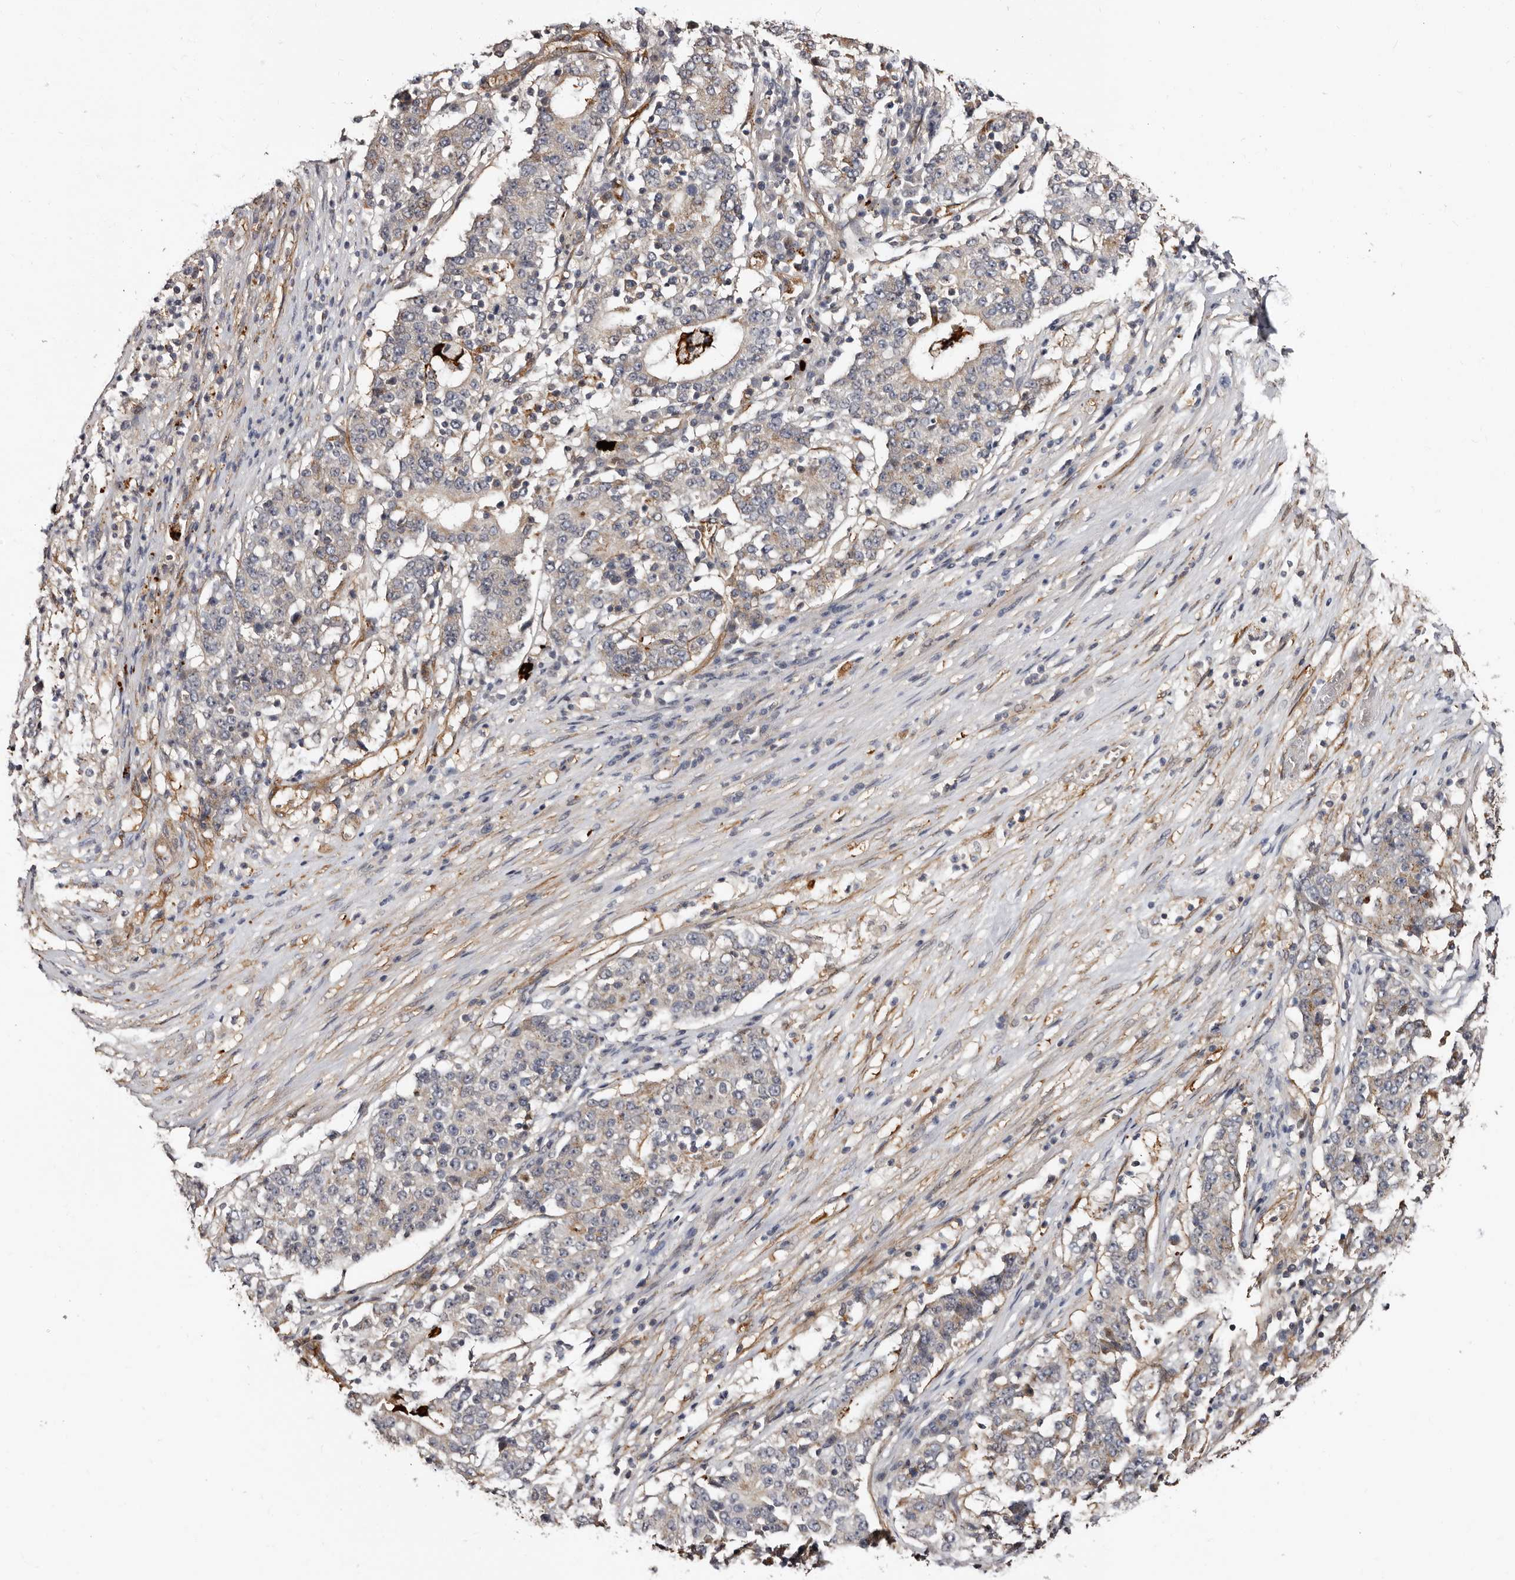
{"staining": {"intensity": "weak", "quantity": "<25%", "location": "cytoplasmic/membranous"}, "tissue": "stomach cancer", "cell_type": "Tumor cells", "image_type": "cancer", "snomed": [{"axis": "morphology", "description": "Adenocarcinoma, NOS"}, {"axis": "topography", "description": "Stomach"}], "caption": "Immunohistochemical staining of human stomach cancer (adenocarcinoma) reveals no significant expression in tumor cells.", "gene": "TBC1D22B", "patient": {"sex": "male", "age": 59}}